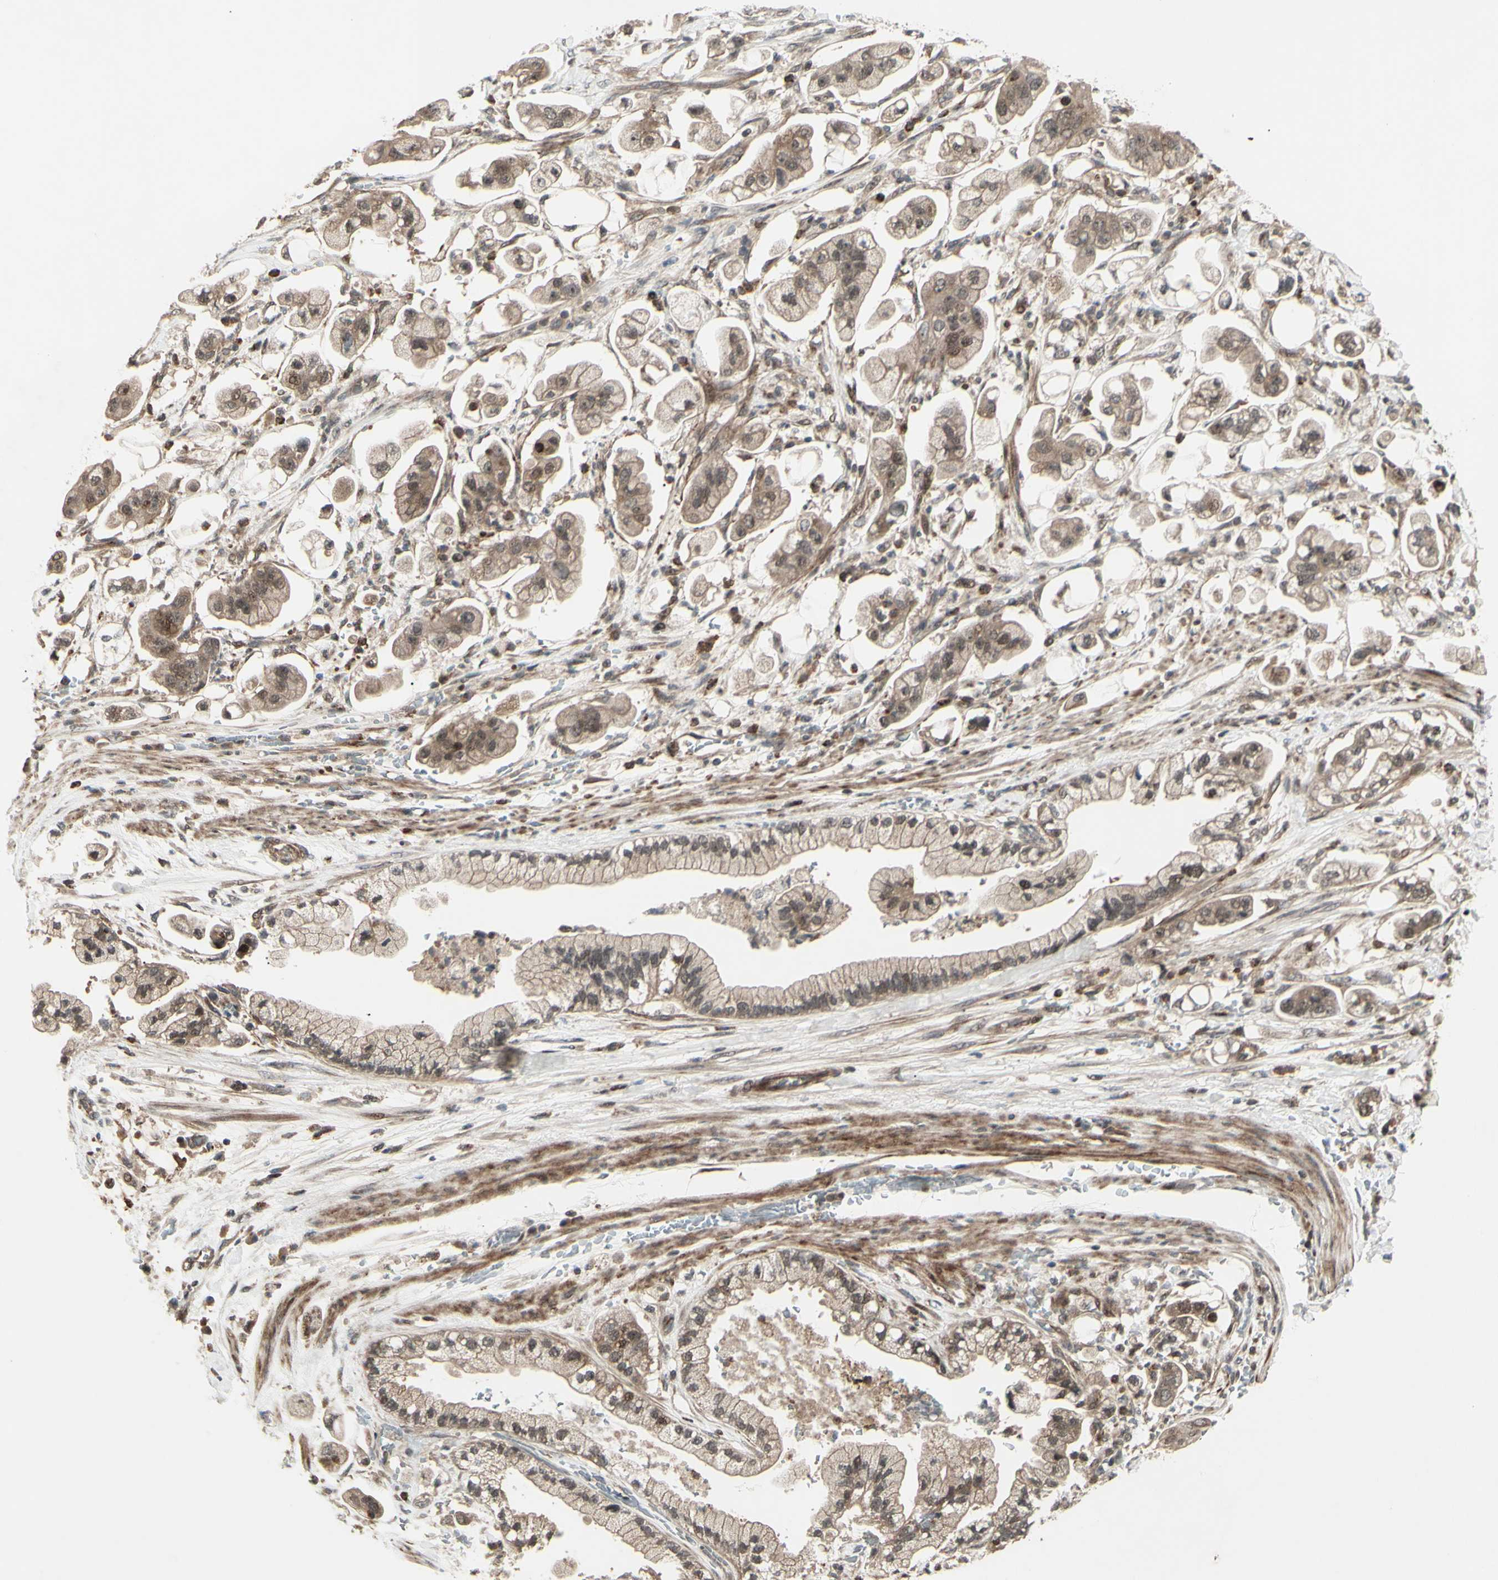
{"staining": {"intensity": "moderate", "quantity": ">75%", "location": "cytoplasmic/membranous,nuclear"}, "tissue": "stomach cancer", "cell_type": "Tumor cells", "image_type": "cancer", "snomed": [{"axis": "morphology", "description": "Adenocarcinoma, NOS"}, {"axis": "topography", "description": "Stomach"}], "caption": "DAB (3,3'-diaminobenzidine) immunohistochemical staining of stomach cancer (adenocarcinoma) reveals moderate cytoplasmic/membranous and nuclear protein expression in approximately >75% of tumor cells.", "gene": "MLF2", "patient": {"sex": "male", "age": 62}}